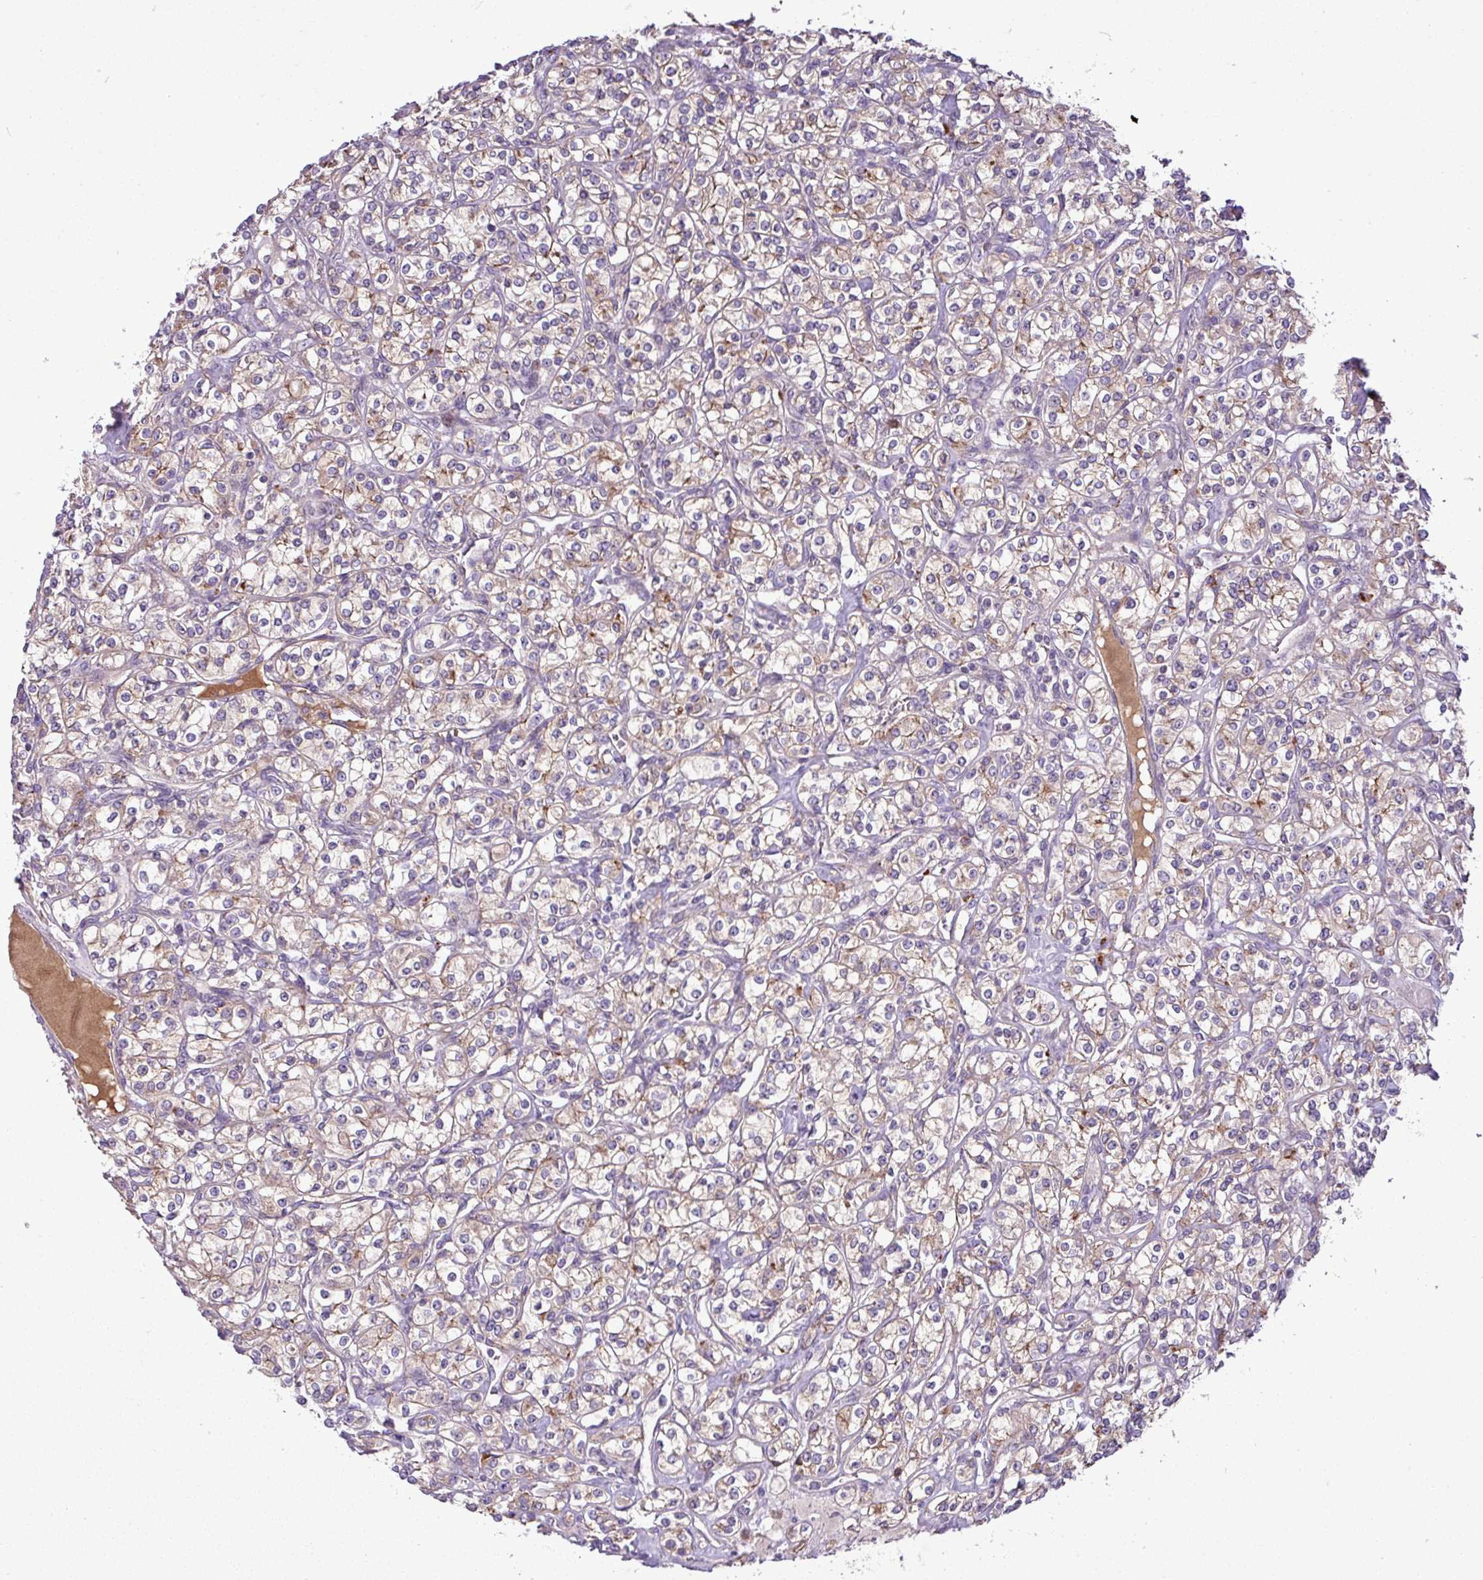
{"staining": {"intensity": "moderate", "quantity": "25%-75%", "location": "cytoplasmic/membranous"}, "tissue": "renal cancer", "cell_type": "Tumor cells", "image_type": "cancer", "snomed": [{"axis": "morphology", "description": "Adenocarcinoma, NOS"}, {"axis": "topography", "description": "Kidney"}], "caption": "Human adenocarcinoma (renal) stained with a brown dye reveals moderate cytoplasmic/membranous positive positivity in about 25%-75% of tumor cells.", "gene": "XIAP", "patient": {"sex": "male", "age": 77}}